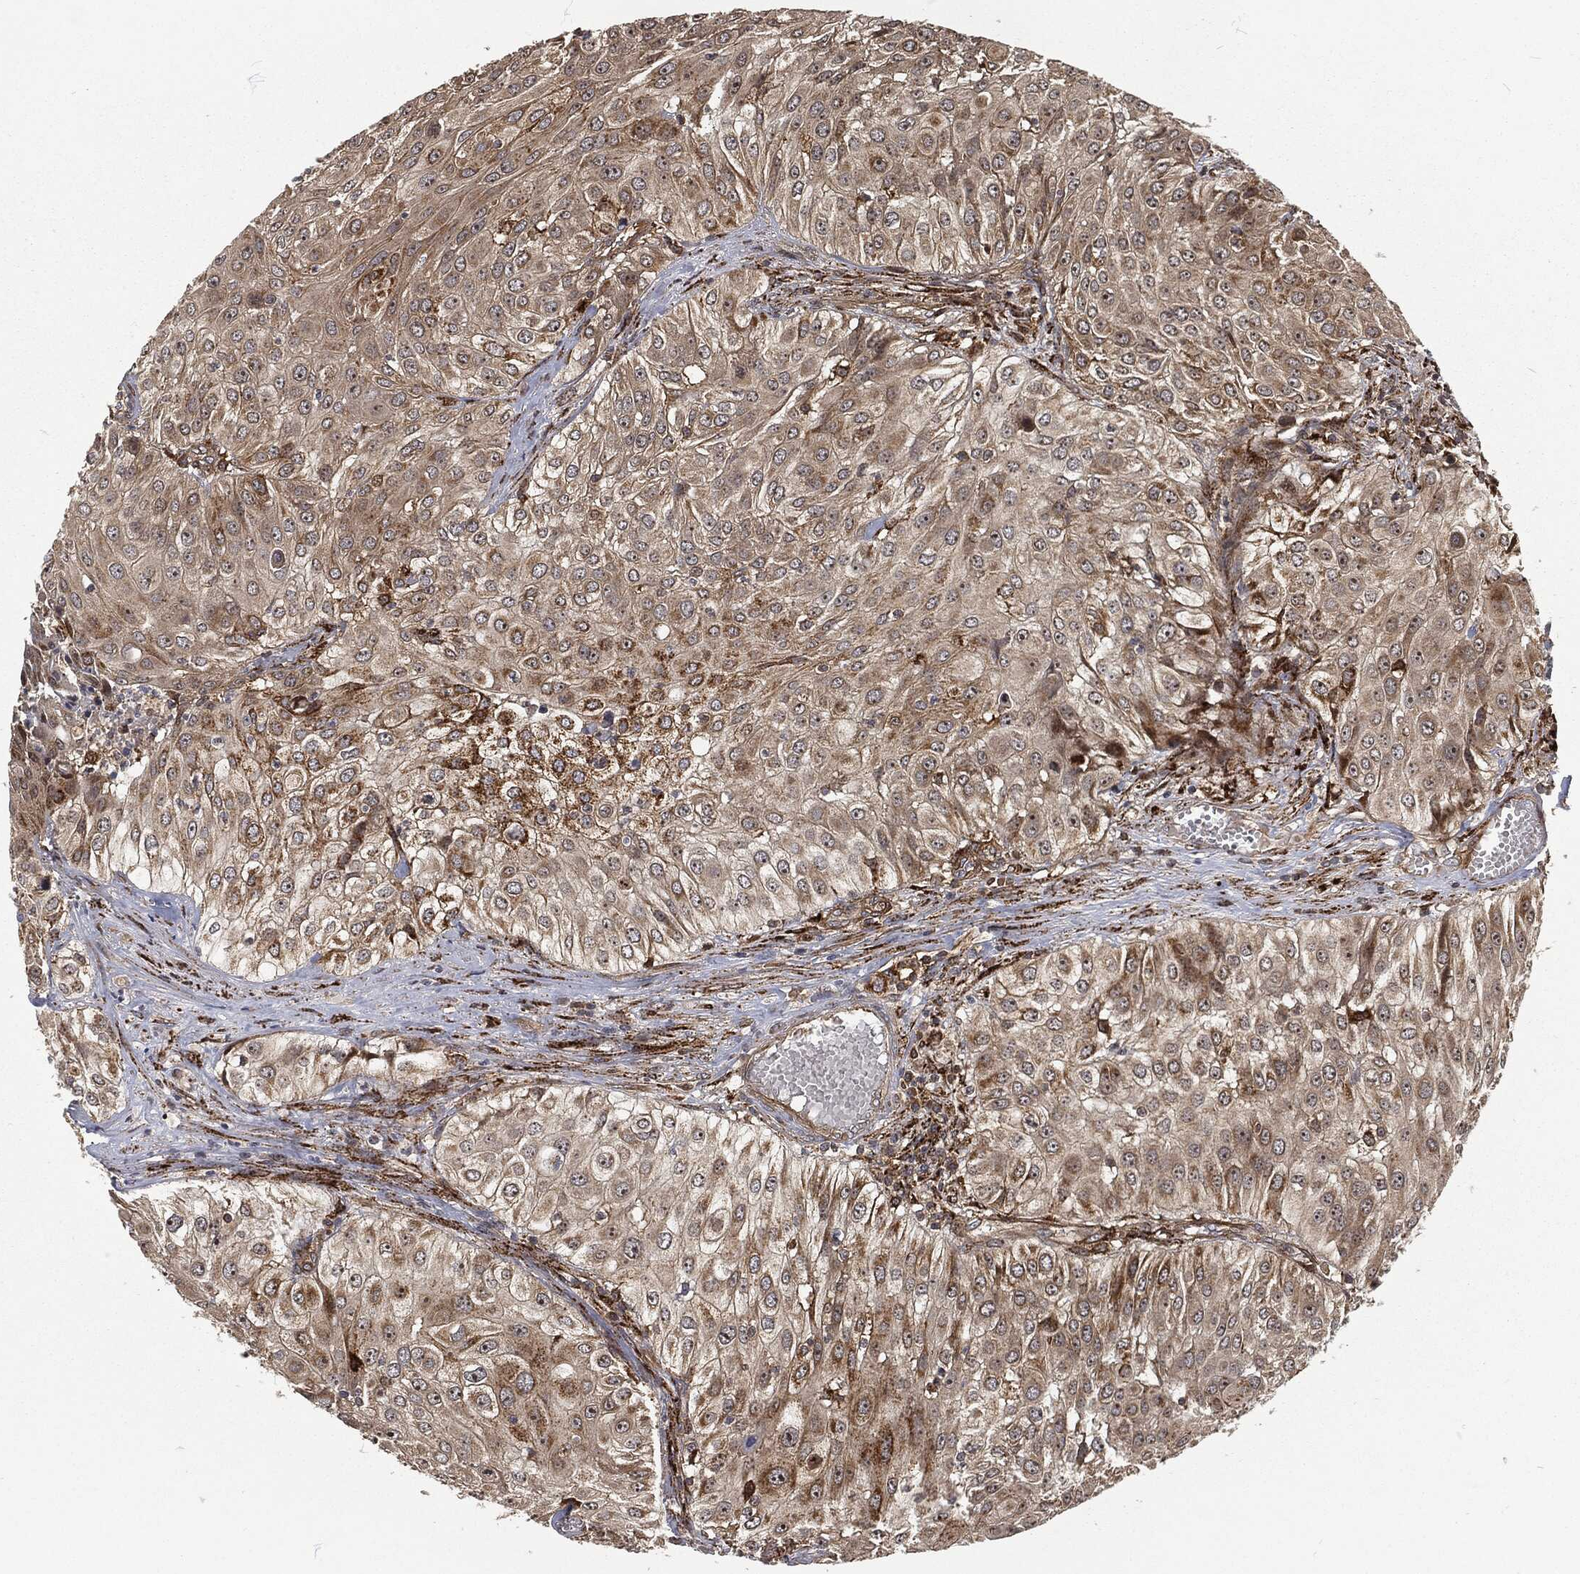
{"staining": {"intensity": "moderate", "quantity": "25%-75%", "location": "cytoplasmic/membranous"}, "tissue": "urothelial cancer", "cell_type": "Tumor cells", "image_type": "cancer", "snomed": [{"axis": "morphology", "description": "Urothelial carcinoma, High grade"}, {"axis": "topography", "description": "Urinary bladder"}], "caption": "Moderate cytoplasmic/membranous expression is identified in approximately 25%-75% of tumor cells in urothelial carcinoma (high-grade).", "gene": "RFTN1", "patient": {"sex": "female", "age": 79}}